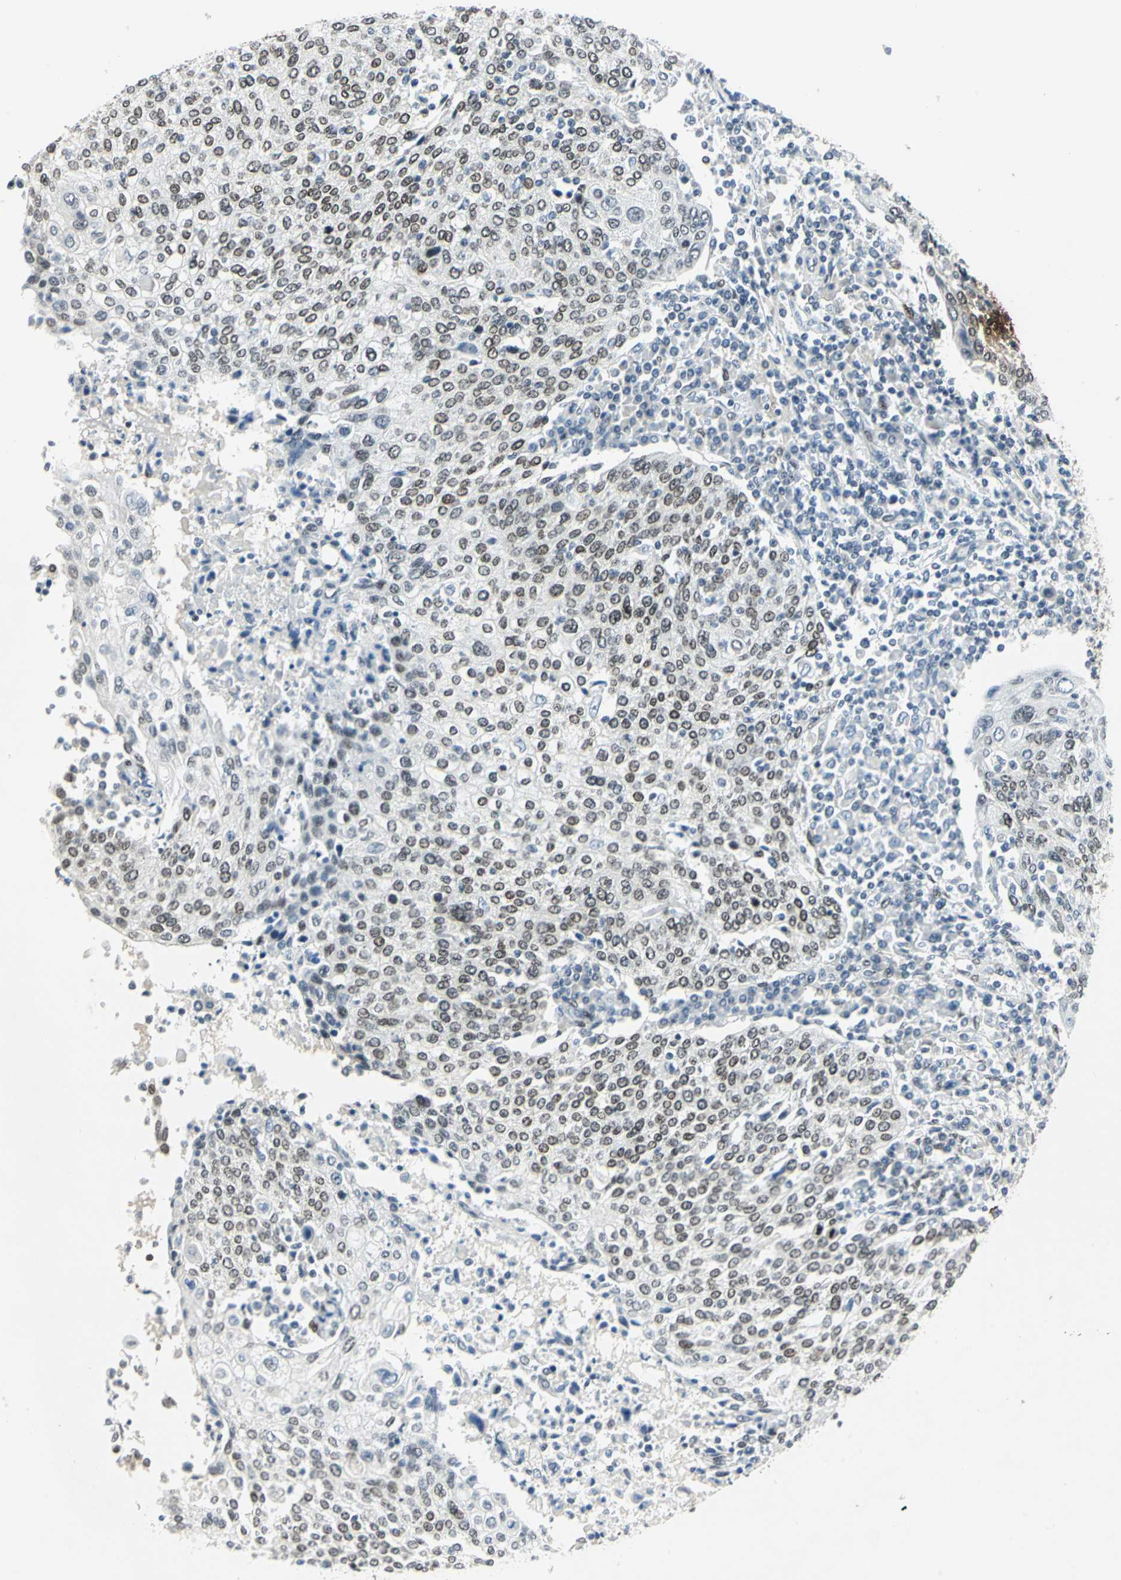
{"staining": {"intensity": "weak", "quantity": ">75%", "location": "nuclear"}, "tissue": "cervical cancer", "cell_type": "Tumor cells", "image_type": "cancer", "snomed": [{"axis": "morphology", "description": "Squamous cell carcinoma, NOS"}, {"axis": "topography", "description": "Cervix"}], "caption": "Immunohistochemistry (DAB) staining of human cervical cancer shows weak nuclear protein staining in approximately >75% of tumor cells. (DAB (3,3'-diaminobenzidine) IHC, brown staining for protein, blue staining for nuclei).", "gene": "MEIS2", "patient": {"sex": "female", "age": 40}}